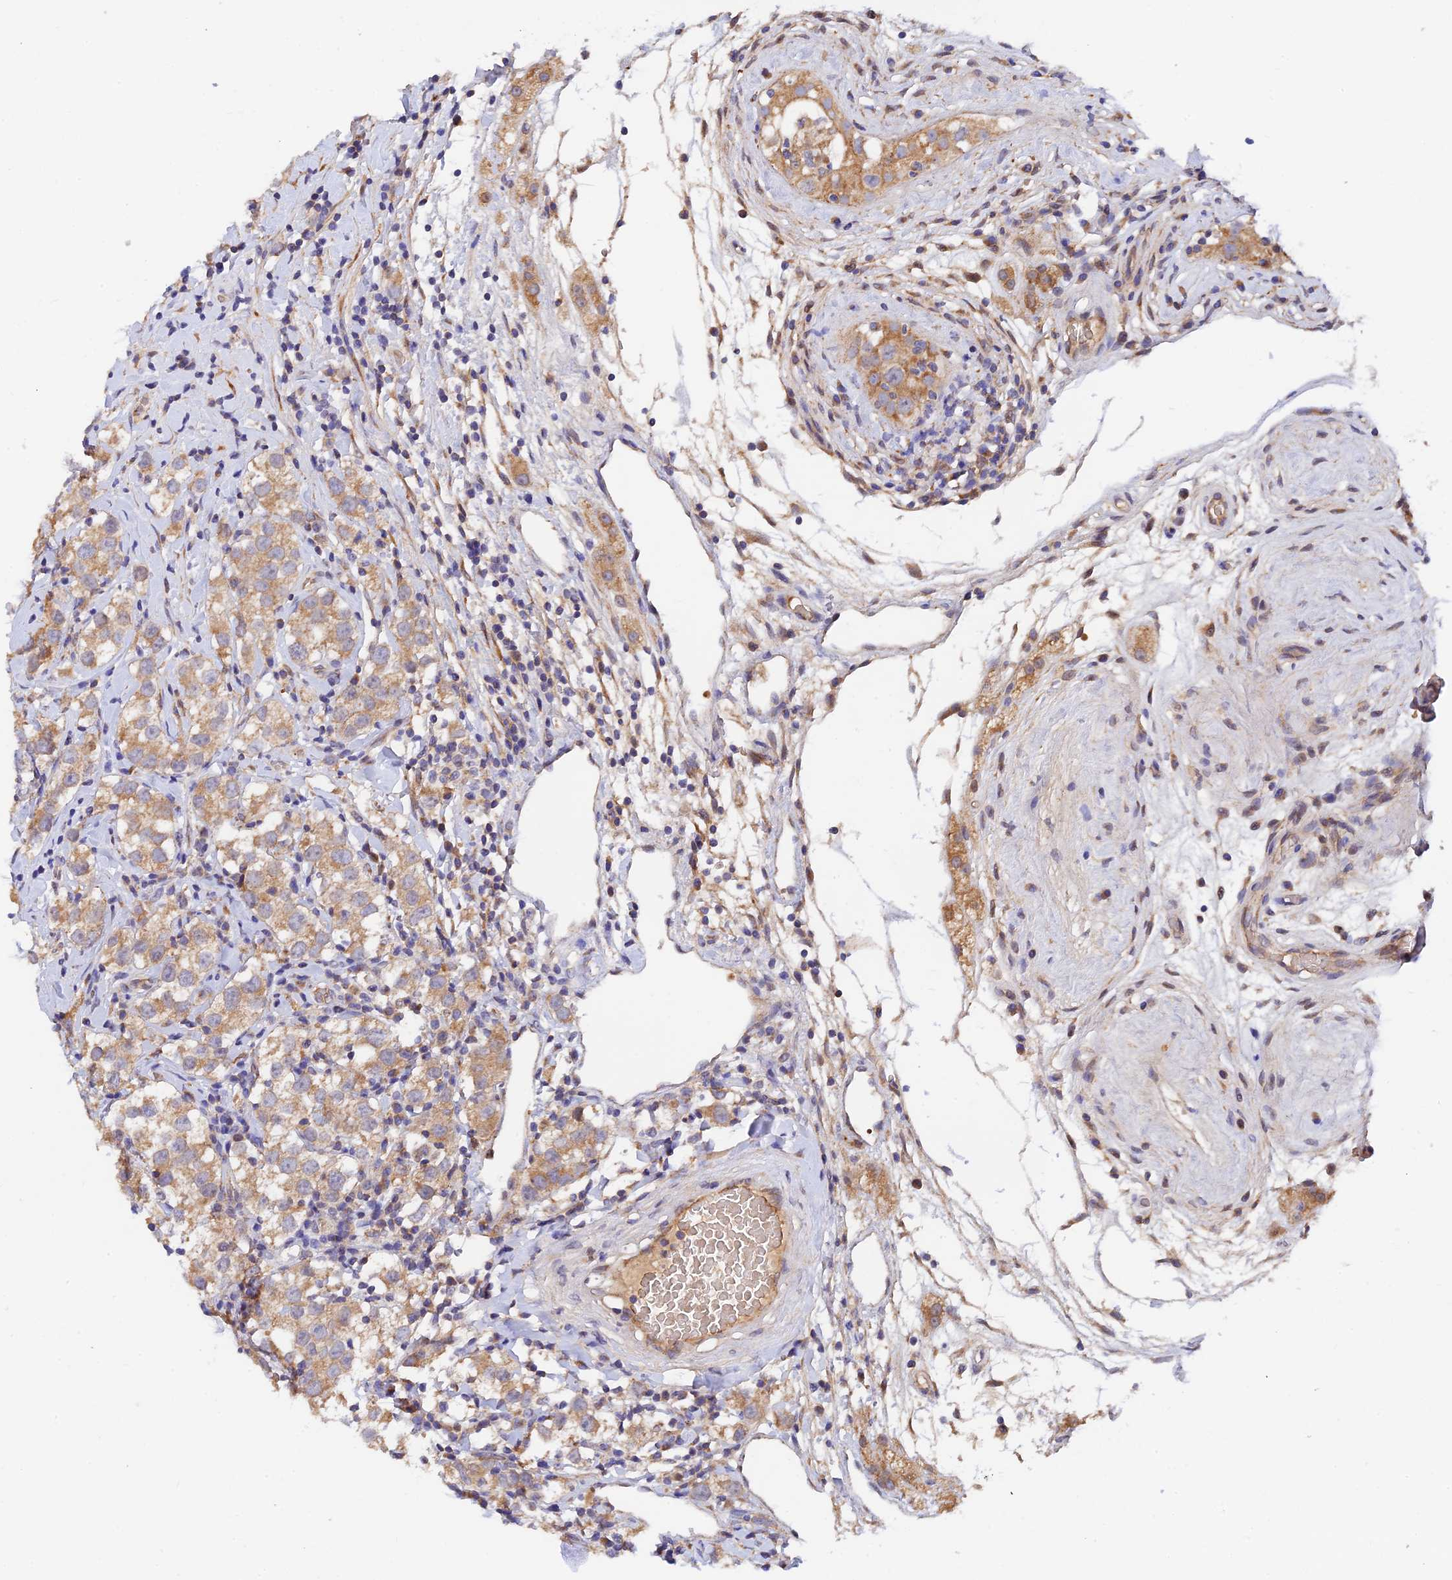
{"staining": {"intensity": "moderate", "quantity": ">75%", "location": "cytoplasmic/membranous"}, "tissue": "testis cancer", "cell_type": "Tumor cells", "image_type": "cancer", "snomed": [{"axis": "morphology", "description": "Seminoma, NOS"}, {"axis": "topography", "description": "Testis"}], "caption": "Protein expression analysis of testis cancer shows moderate cytoplasmic/membranous expression in approximately >75% of tumor cells. (Stains: DAB in brown, nuclei in blue, Microscopy: brightfield microscopy at high magnification).", "gene": "RANBP6", "patient": {"sex": "male", "age": 34}}